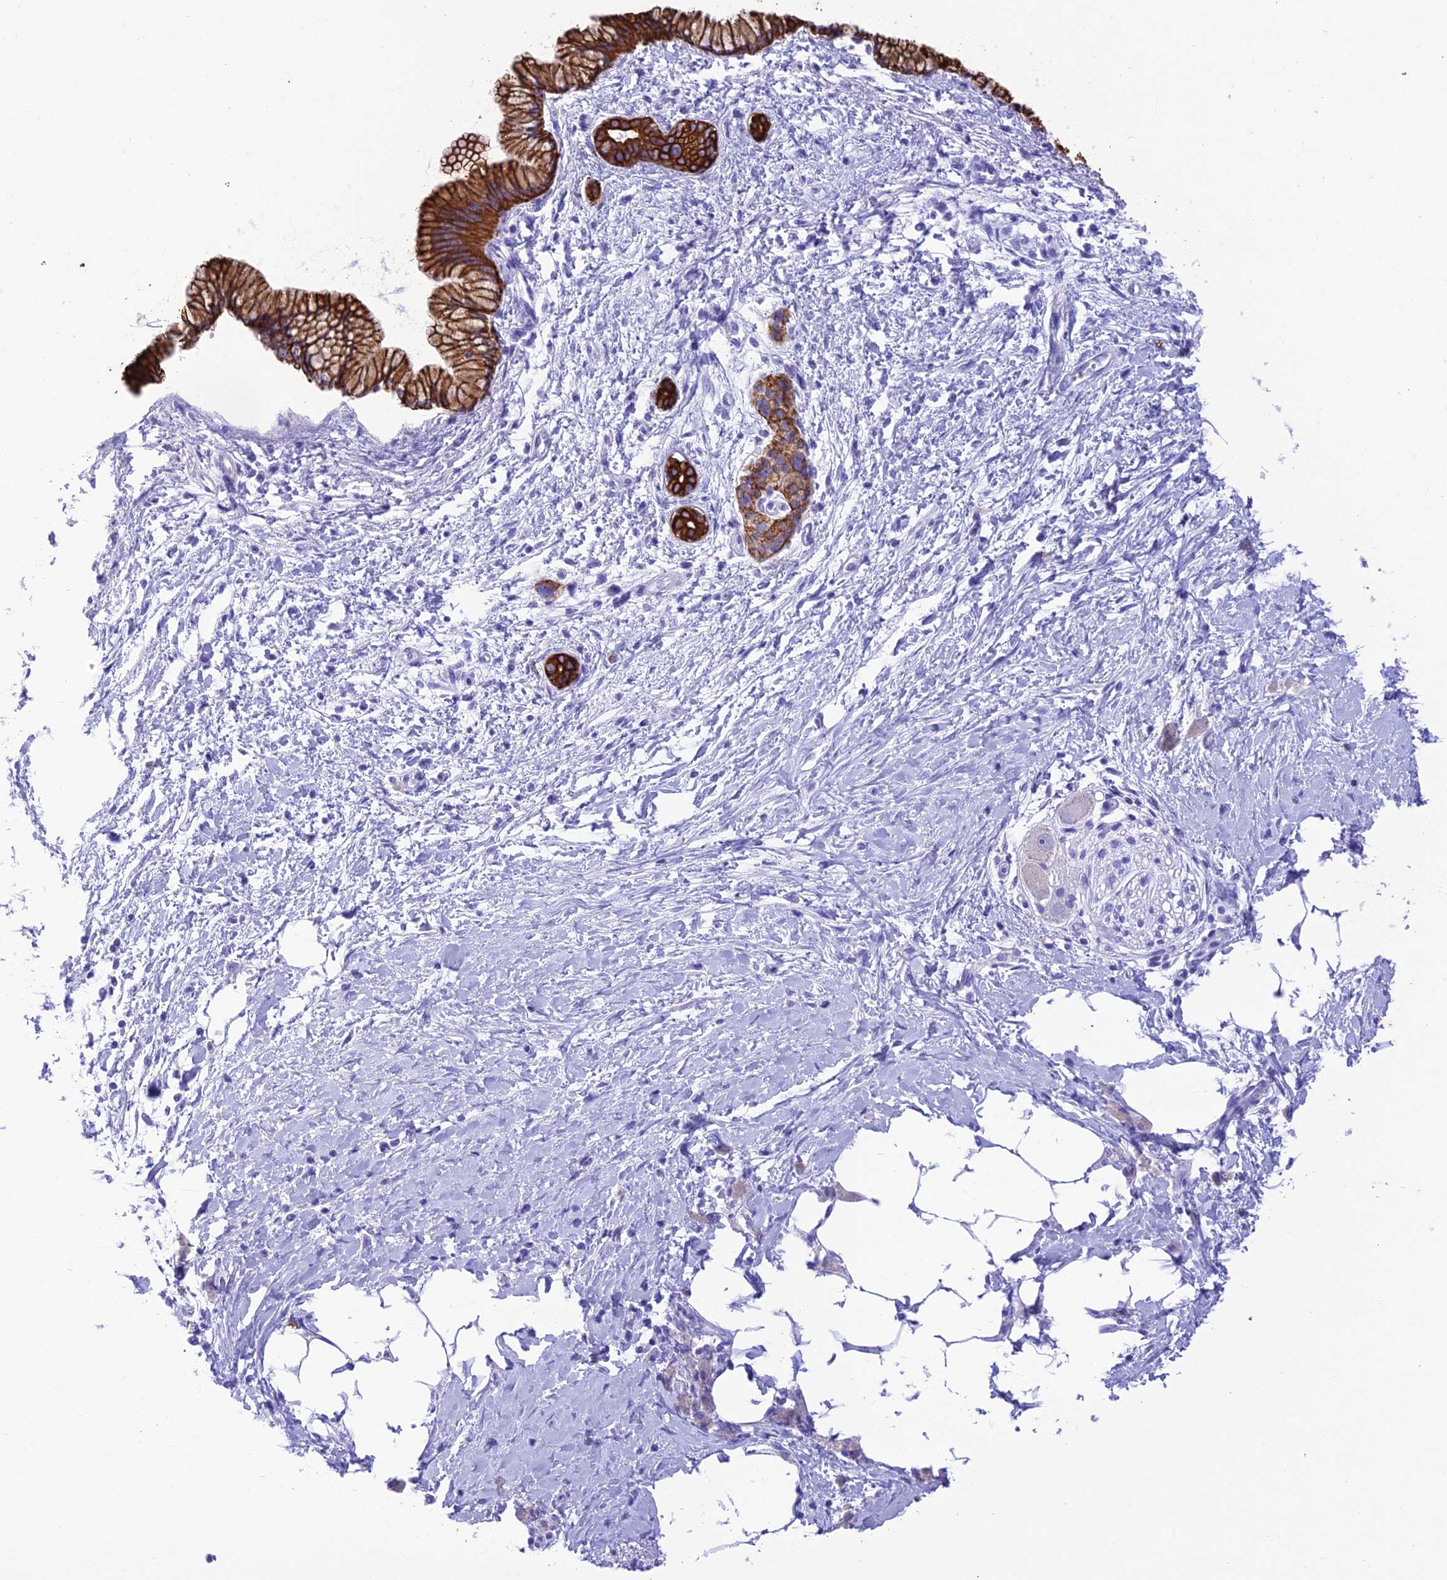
{"staining": {"intensity": "strong", "quantity": ">75%", "location": "cytoplasmic/membranous"}, "tissue": "pancreatic cancer", "cell_type": "Tumor cells", "image_type": "cancer", "snomed": [{"axis": "morphology", "description": "Adenocarcinoma, NOS"}, {"axis": "topography", "description": "Pancreas"}], "caption": "IHC staining of pancreatic adenocarcinoma, which reveals high levels of strong cytoplasmic/membranous staining in about >75% of tumor cells indicating strong cytoplasmic/membranous protein staining. The staining was performed using DAB (3,3'-diaminobenzidine) (brown) for protein detection and nuclei were counterstained in hematoxylin (blue).", "gene": "VPS52", "patient": {"sex": "male", "age": 58}}